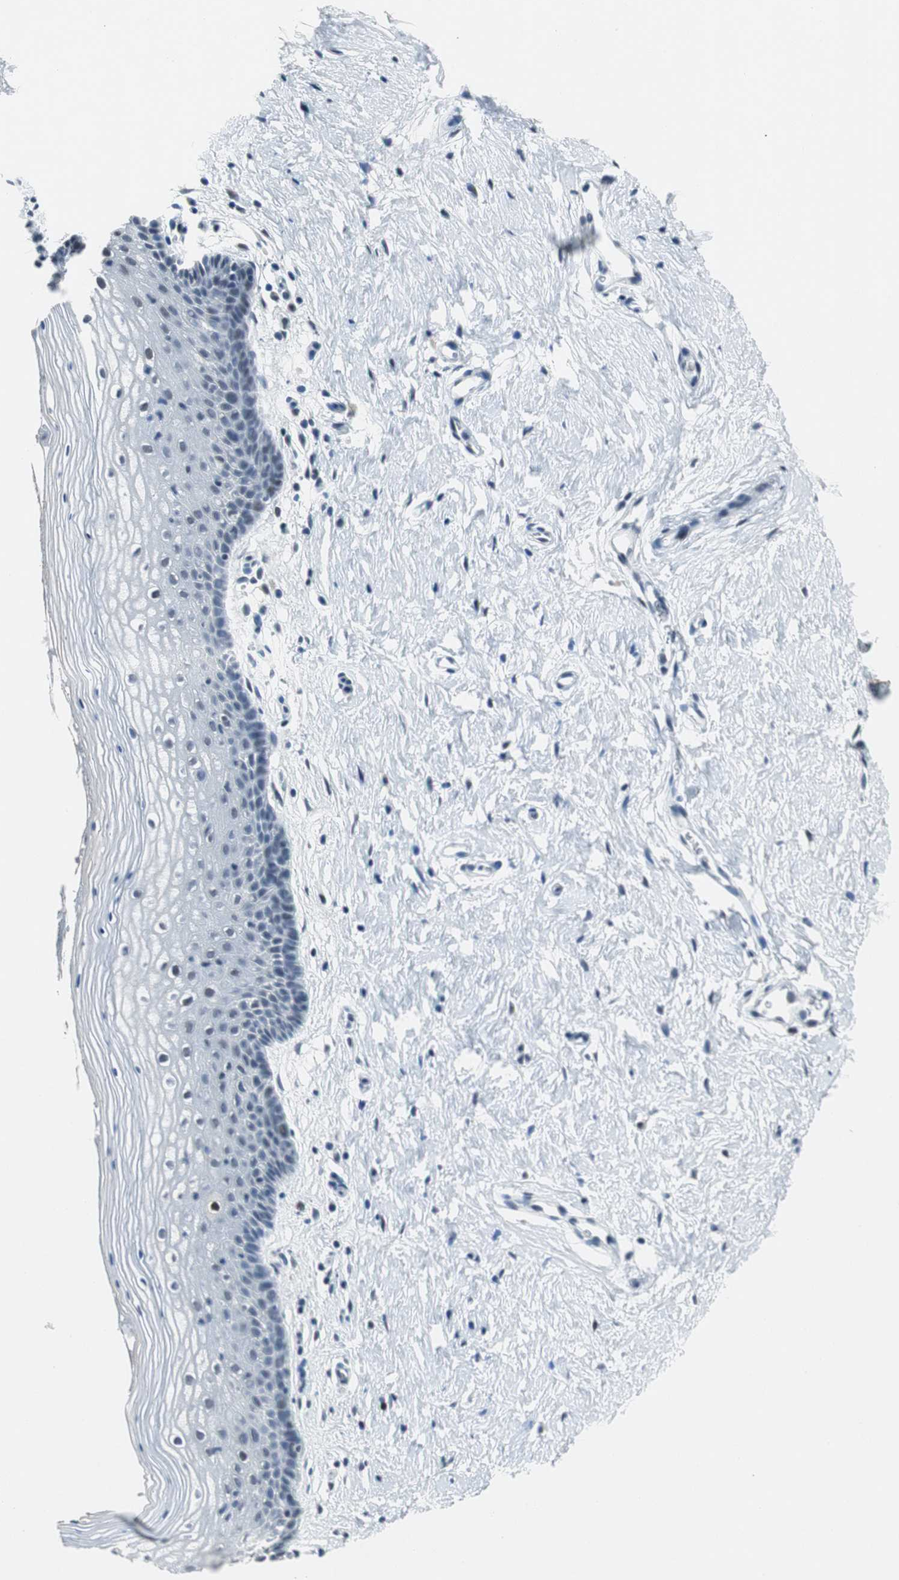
{"staining": {"intensity": "negative", "quantity": "none", "location": "none"}, "tissue": "vagina", "cell_type": "Squamous epithelial cells", "image_type": "normal", "snomed": [{"axis": "morphology", "description": "Normal tissue, NOS"}, {"axis": "topography", "description": "Vagina"}], "caption": "An immunohistochemistry (IHC) micrograph of normal vagina is shown. There is no staining in squamous epithelial cells of vagina. (DAB immunohistochemistry, high magnification).", "gene": "HDAC3", "patient": {"sex": "female", "age": 46}}